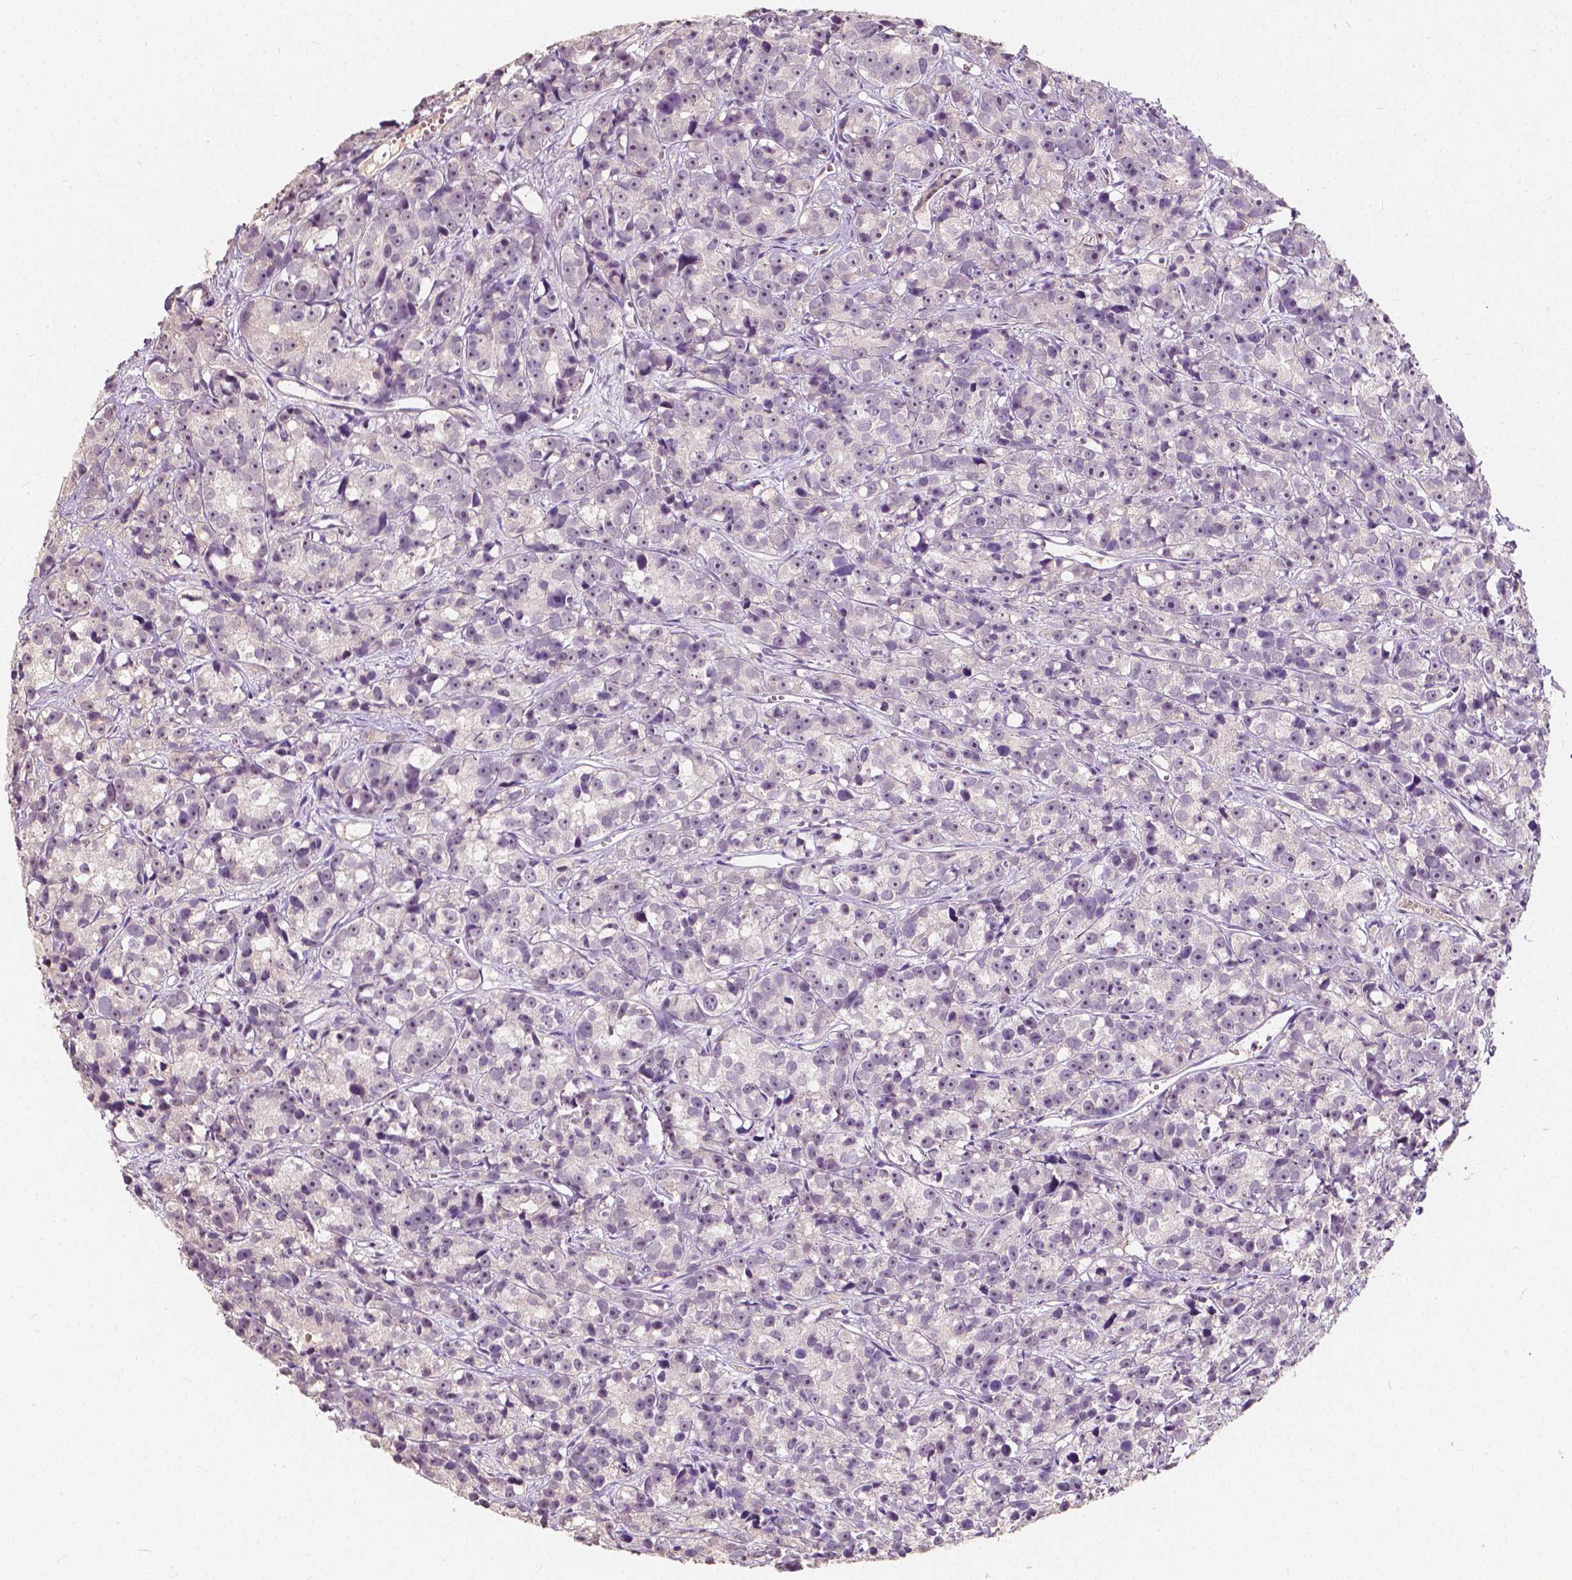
{"staining": {"intensity": "weak", "quantity": "25%-75%", "location": "nuclear"}, "tissue": "prostate cancer", "cell_type": "Tumor cells", "image_type": "cancer", "snomed": [{"axis": "morphology", "description": "Adenocarcinoma, High grade"}, {"axis": "topography", "description": "Prostate"}], "caption": "The histopathology image reveals a brown stain indicating the presence of a protein in the nuclear of tumor cells in high-grade adenocarcinoma (prostate). The staining was performed using DAB (3,3'-diaminobenzidine), with brown indicating positive protein expression. Nuclei are stained blue with hematoxylin.", "gene": "SOX15", "patient": {"sex": "male", "age": 77}}